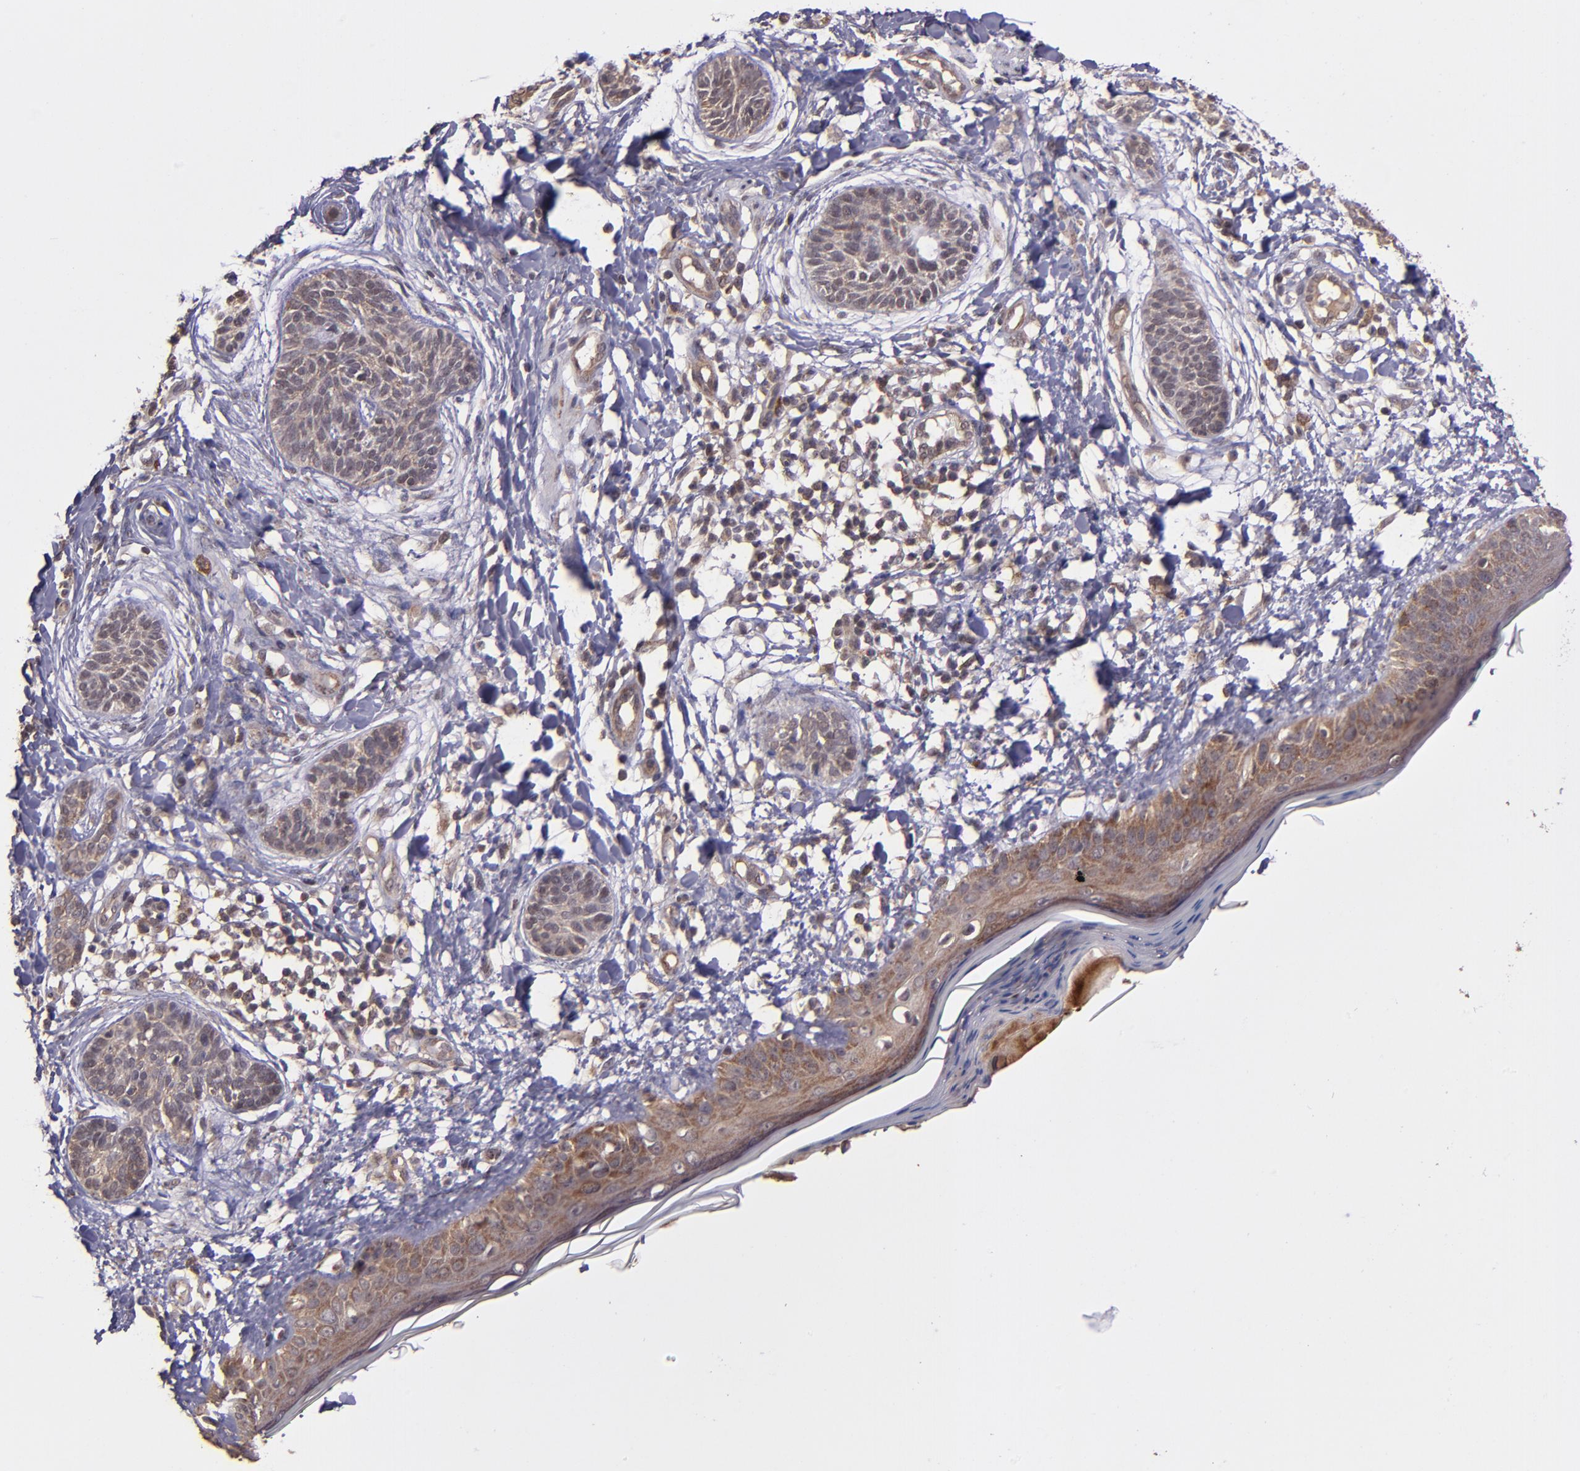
{"staining": {"intensity": "weak", "quantity": ">75%", "location": "cytoplasmic/membranous"}, "tissue": "skin cancer", "cell_type": "Tumor cells", "image_type": "cancer", "snomed": [{"axis": "morphology", "description": "Normal tissue, NOS"}, {"axis": "morphology", "description": "Basal cell carcinoma"}, {"axis": "topography", "description": "Skin"}], "caption": "Immunohistochemistry (IHC) of human skin cancer (basal cell carcinoma) displays low levels of weak cytoplasmic/membranous positivity in about >75% of tumor cells. (Brightfield microscopy of DAB IHC at high magnification).", "gene": "USP51", "patient": {"sex": "male", "age": 63}}